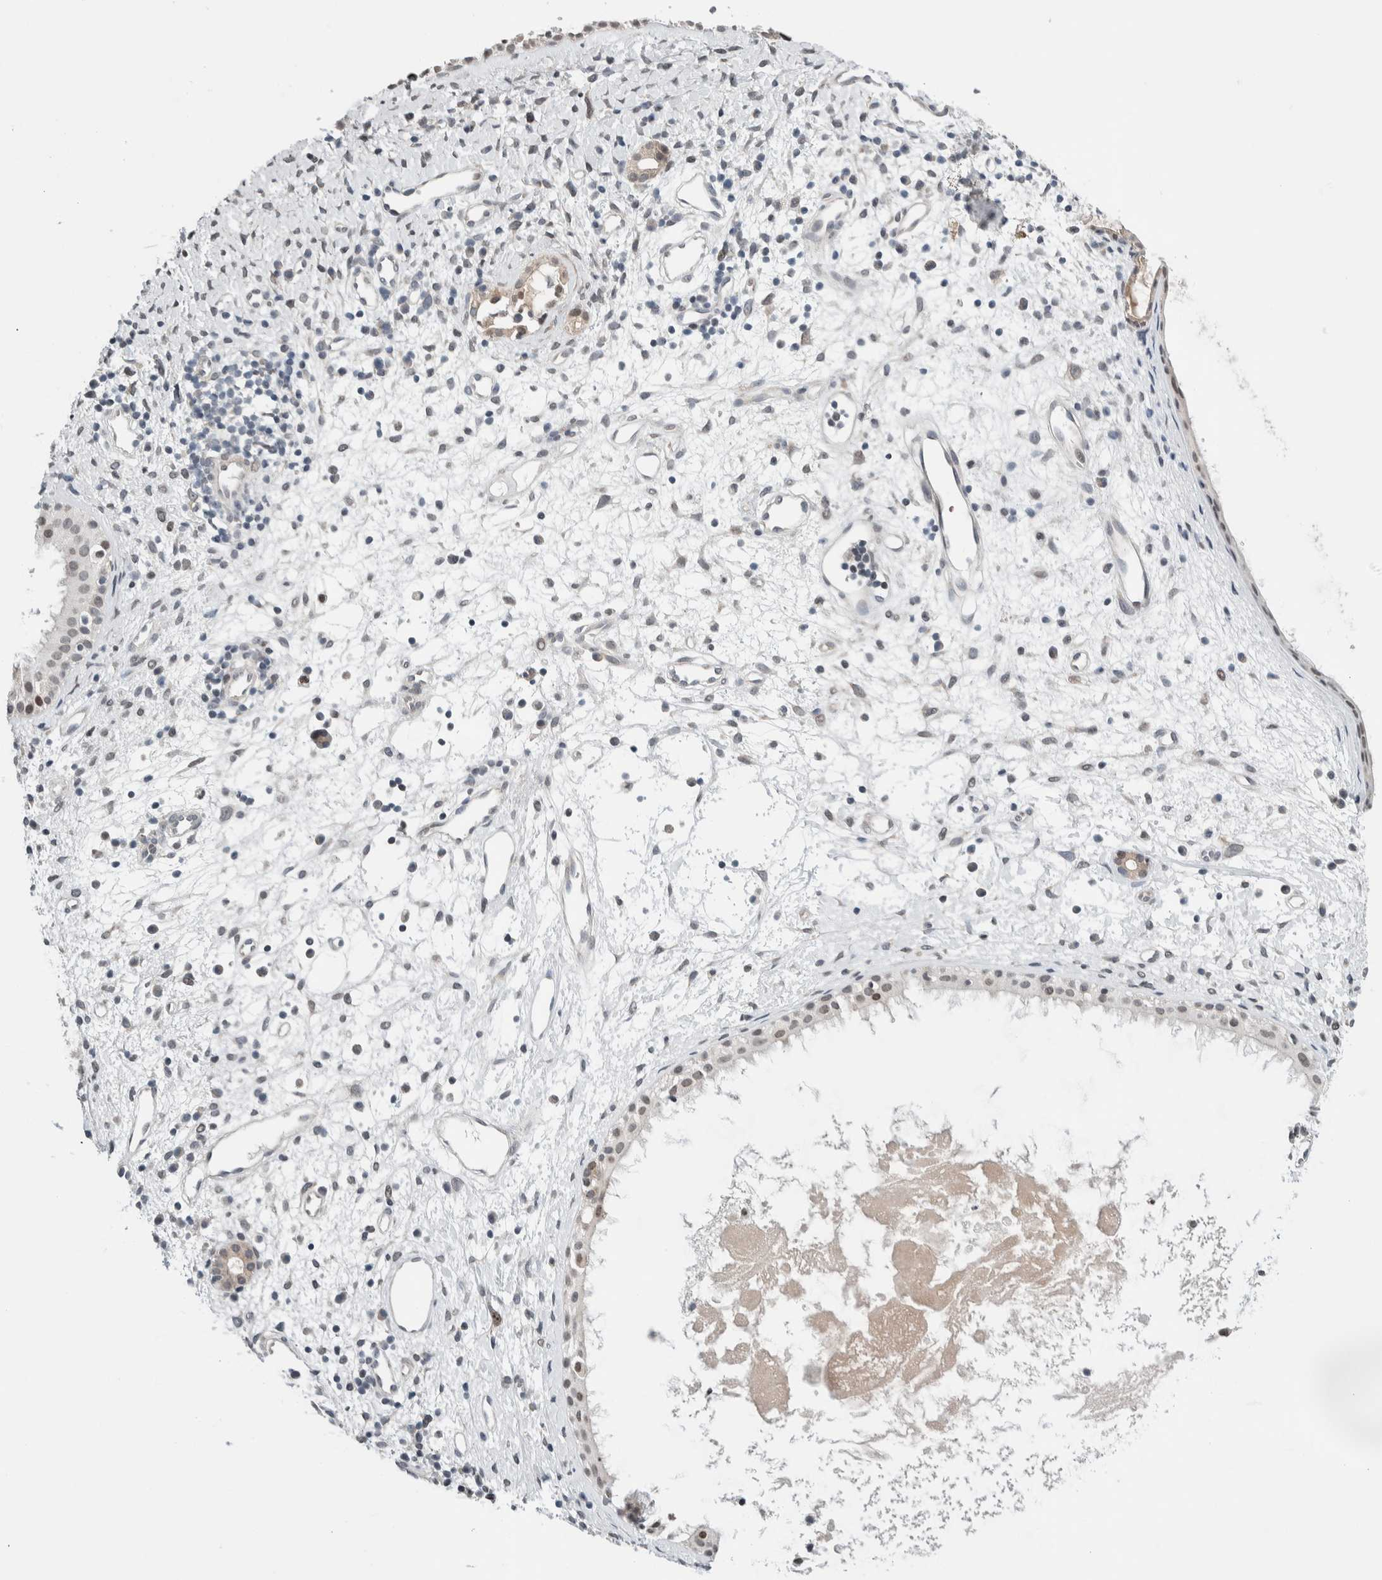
{"staining": {"intensity": "negative", "quantity": "none", "location": "none"}, "tissue": "nasopharynx", "cell_type": "Respiratory epithelial cells", "image_type": "normal", "snomed": [{"axis": "morphology", "description": "Normal tissue, NOS"}, {"axis": "topography", "description": "Nasopharynx"}], "caption": "This is a photomicrograph of IHC staining of normal nasopharynx, which shows no staining in respiratory epithelial cells.", "gene": "NEUROD1", "patient": {"sex": "male", "age": 22}}